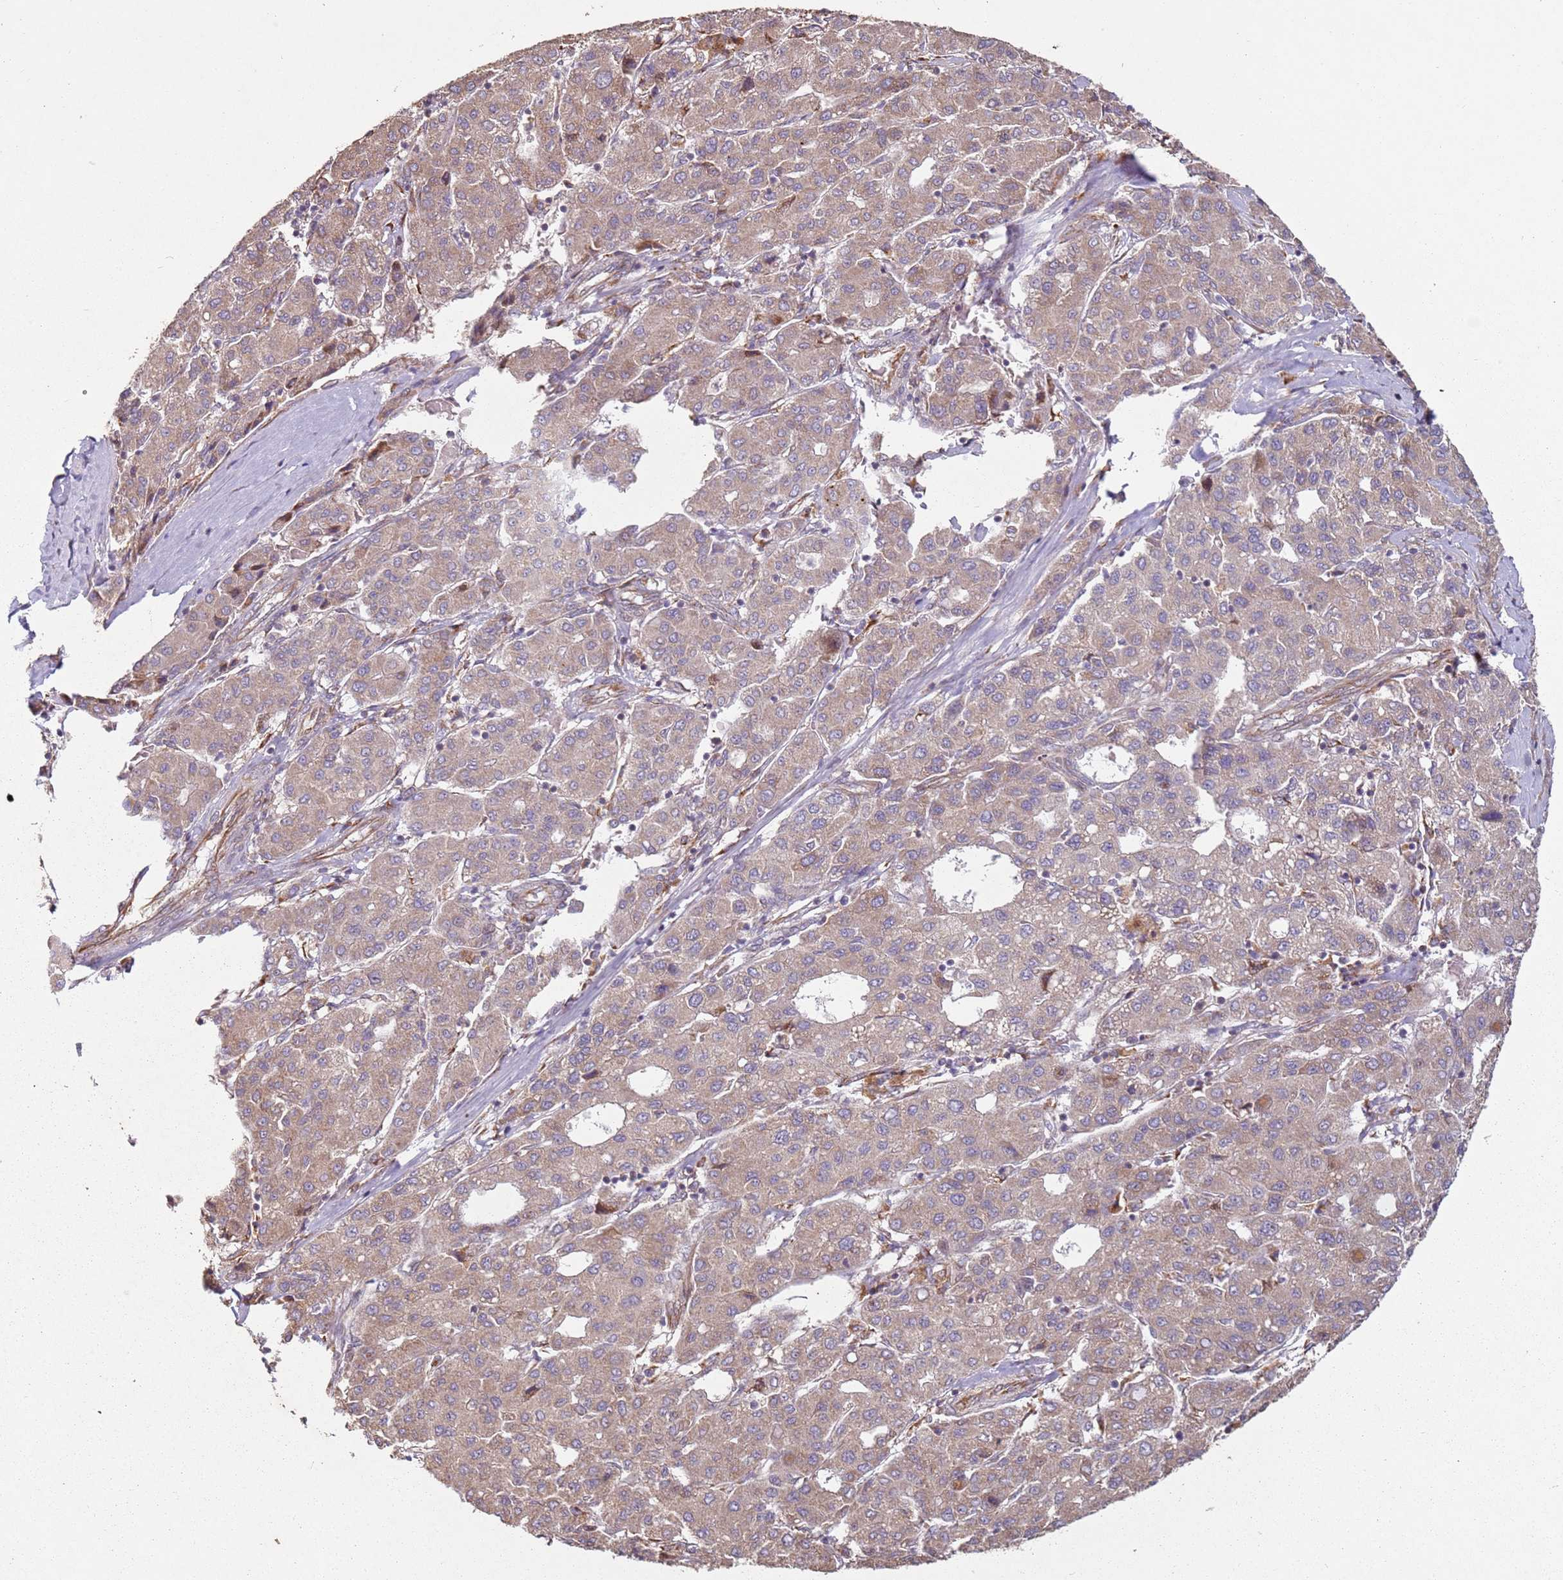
{"staining": {"intensity": "weak", "quantity": ">75%", "location": "cytoplasmic/membranous"}, "tissue": "liver cancer", "cell_type": "Tumor cells", "image_type": "cancer", "snomed": [{"axis": "morphology", "description": "Carcinoma, Hepatocellular, NOS"}, {"axis": "topography", "description": "Liver"}], "caption": "Liver cancer stained for a protein (brown) displays weak cytoplasmic/membranous positive staining in approximately >75% of tumor cells.", "gene": "ARFRP1", "patient": {"sex": "male", "age": 65}}